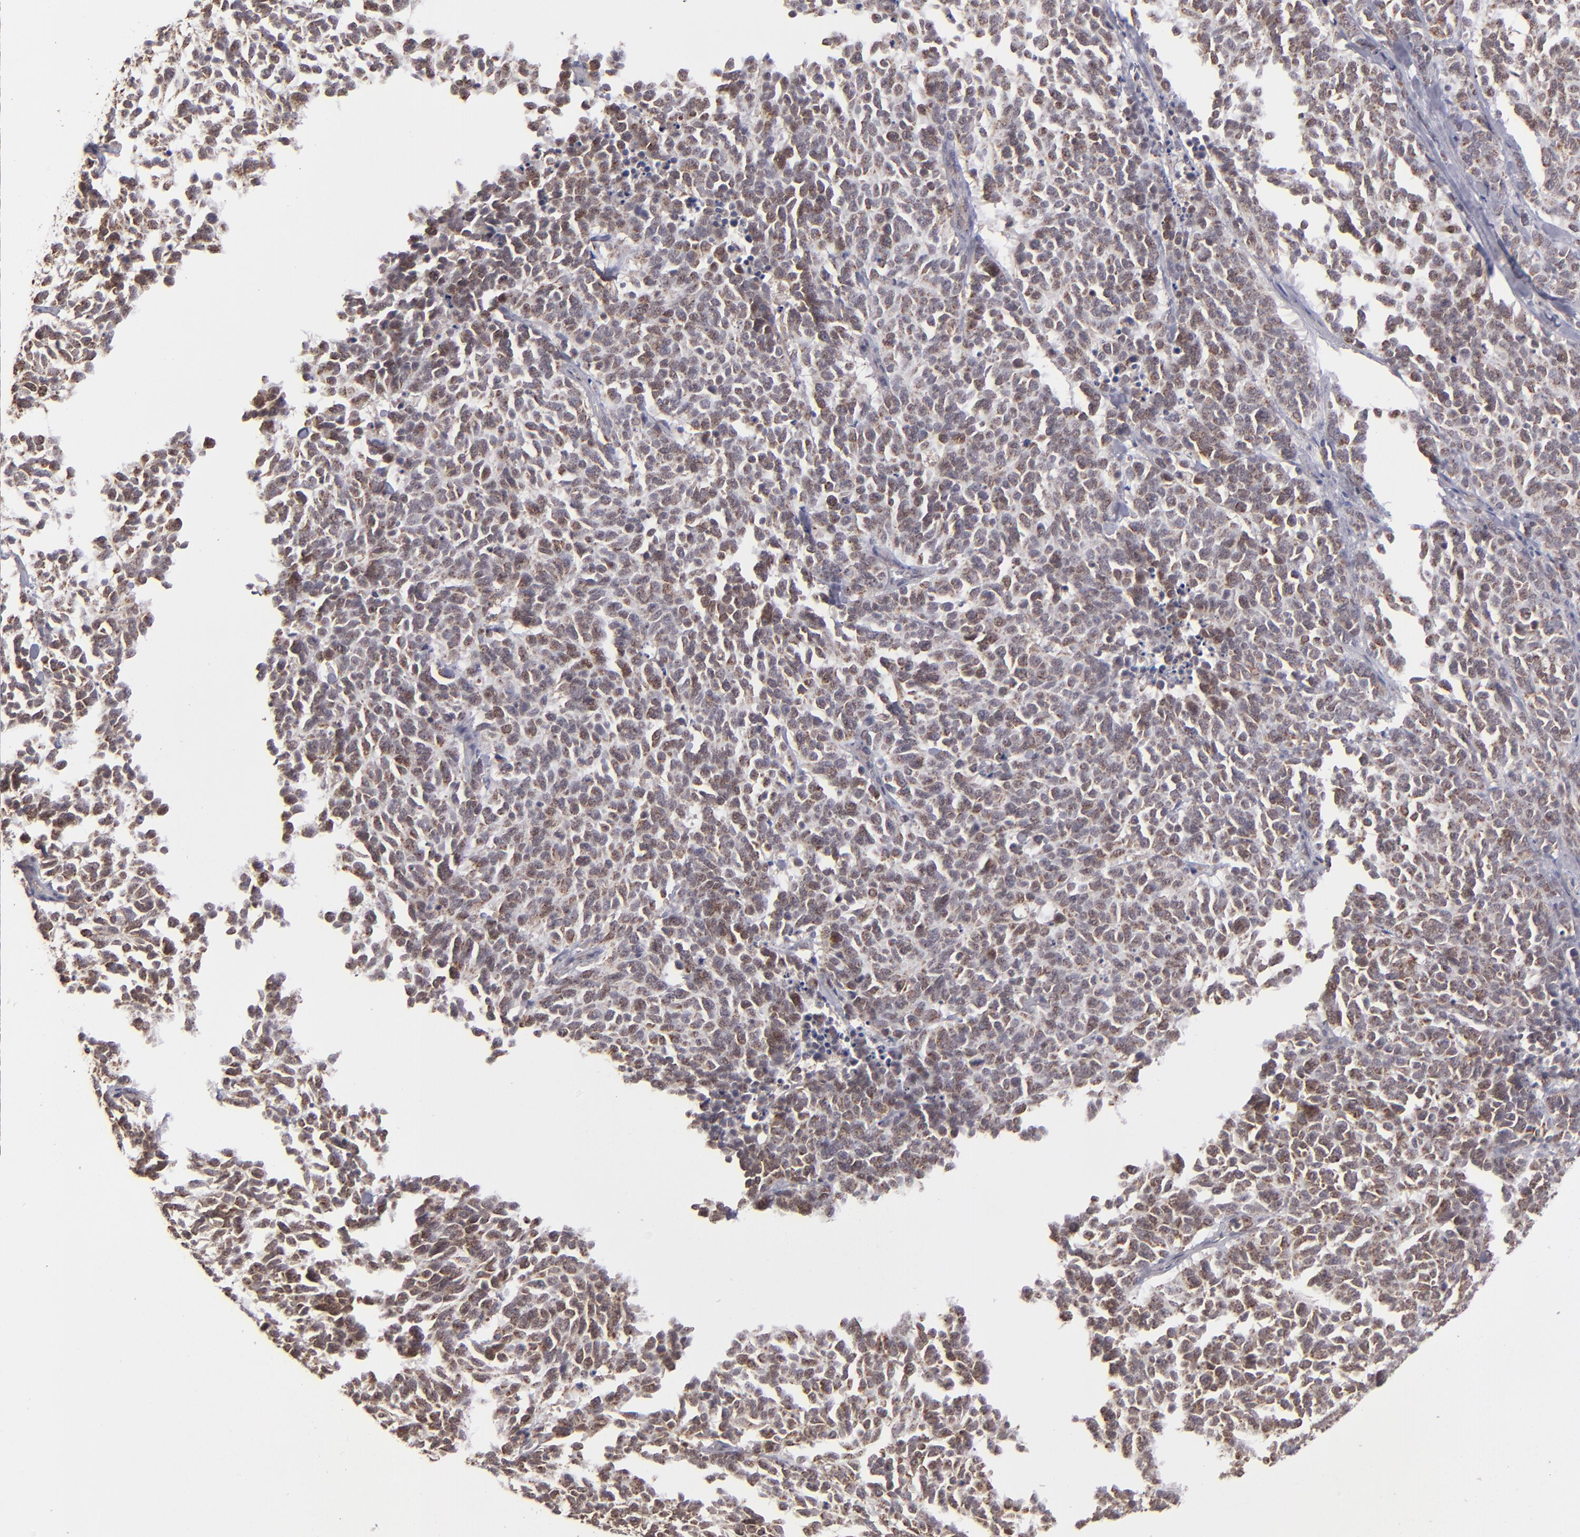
{"staining": {"intensity": "weak", "quantity": "25%-75%", "location": "cytoplasmic/membranous,nuclear"}, "tissue": "lung cancer", "cell_type": "Tumor cells", "image_type": "cancer", "snomed": [{"axis": "morphology", "description": "Neoplasm, malignant, NOS"}, {"axis": "topography", "description": "Lung"}], "caption": "The immunohistochemical stain highlights weak cytoplasmic/membranous and nuclear positivity in tumor cells of lung malignant neoplasm tissue.", "gene": "SLC15A1", "patient": {"sex": "female", "age": 58}}